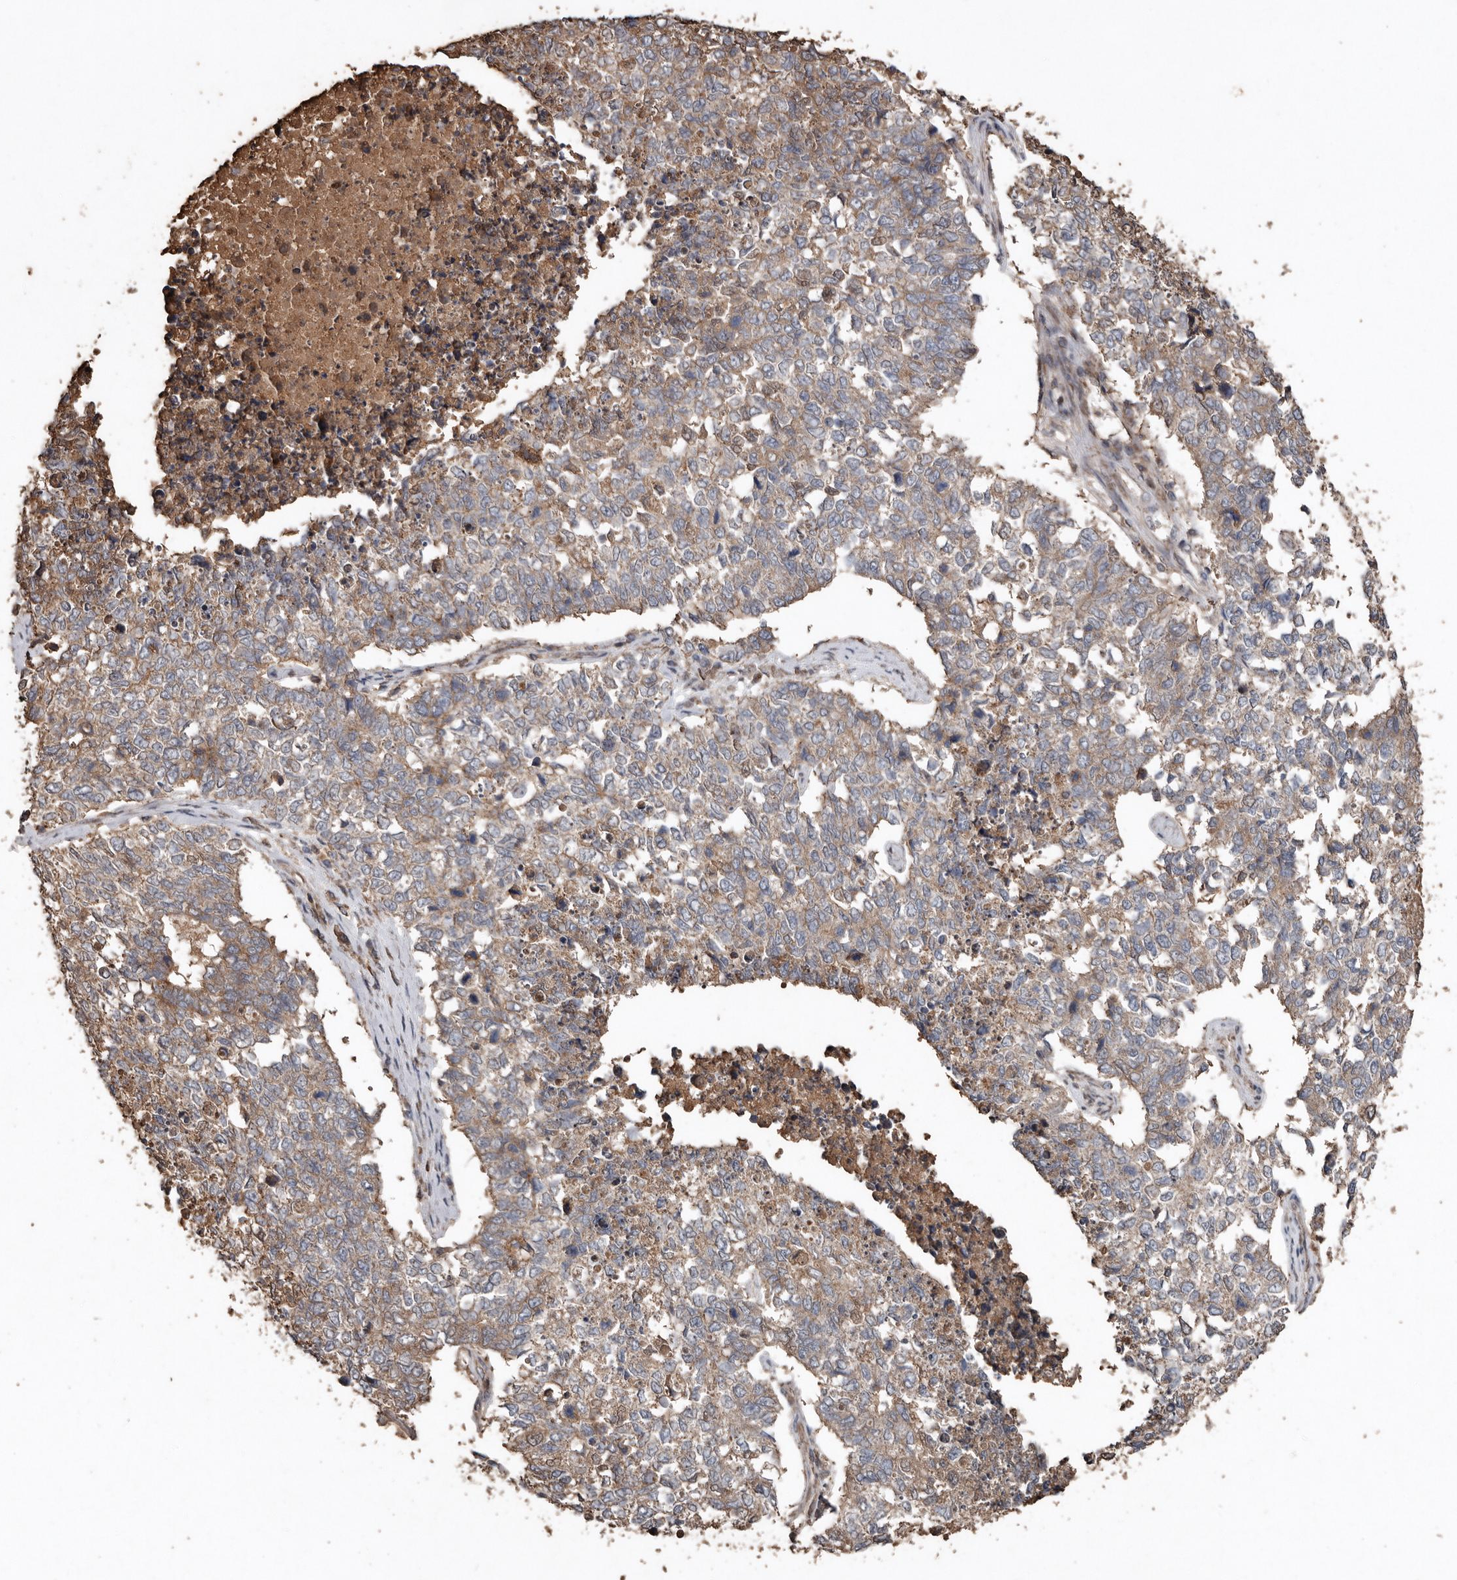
{"staining": {"intensity": "weak", "quantity": ">75%", "location": "cytoplasmic/membranous"}, "tissue": "cervical cancer", "cell_type": "Tumor cells", "image_type": "cancer", "snomed": [{"axis": "morphology", "description": "Squamous cell carcinoma, NOS"}, {"axis": "topography", "description": "Cervix"}], "caption": "Cervical squamous cell carcinoma stained with immunohistochemistry reveals weak cytoplasmic/membranous expression in approximately >75% of tumor cells. (DAB = brown stain, brightfield microscopy at high magnification).", "gene": "RANBP17", "patient": {"sex": "female", "age": 63}}